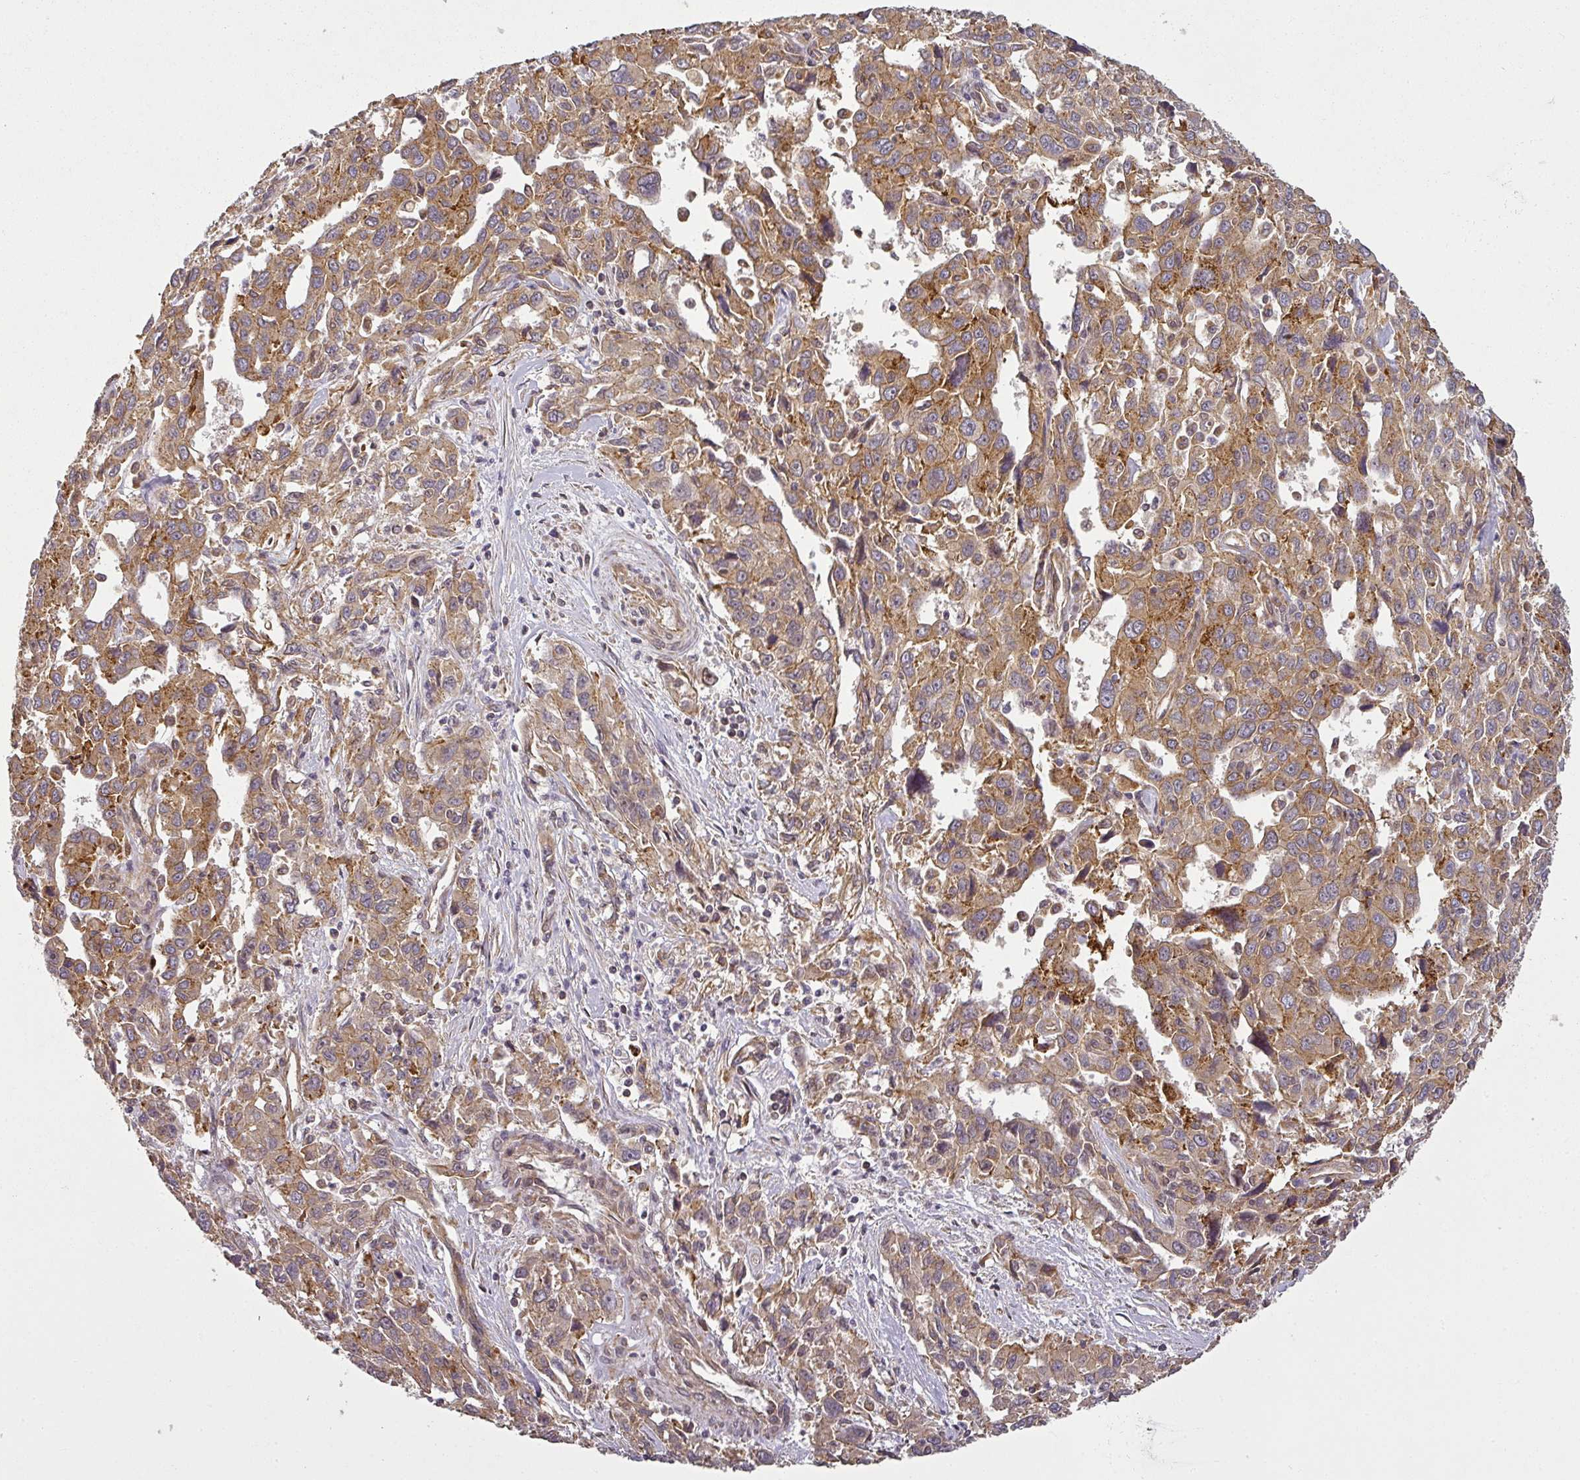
{"staining": {"intensity": "moderate", "quantity": ">75%", "location": "cytoplasmic/membranous"}, "tissue": "liver cancer", "cell_type": "Tumor cells", "image_type": "cancer", "snomed": [{"axis": "morphology", "description": "Carcinoma, Hepatocellular, NOS"}, {"axis": "topography", "description": "Liver"}], "caption": "A medium amount of moderate cytoplasmic/membranous positivity is present in about >75% of tumor cells in liver cancer (hepatocellular carcinoma) tissue. The staining was performed using DAB (3,3'-diaminobenzidine), with brown indicating positive protein expression. Nuclei are stained blue with hematoxylin.", "gene": "DIMT1", "patient": {"sex": "male", "age": 63}}